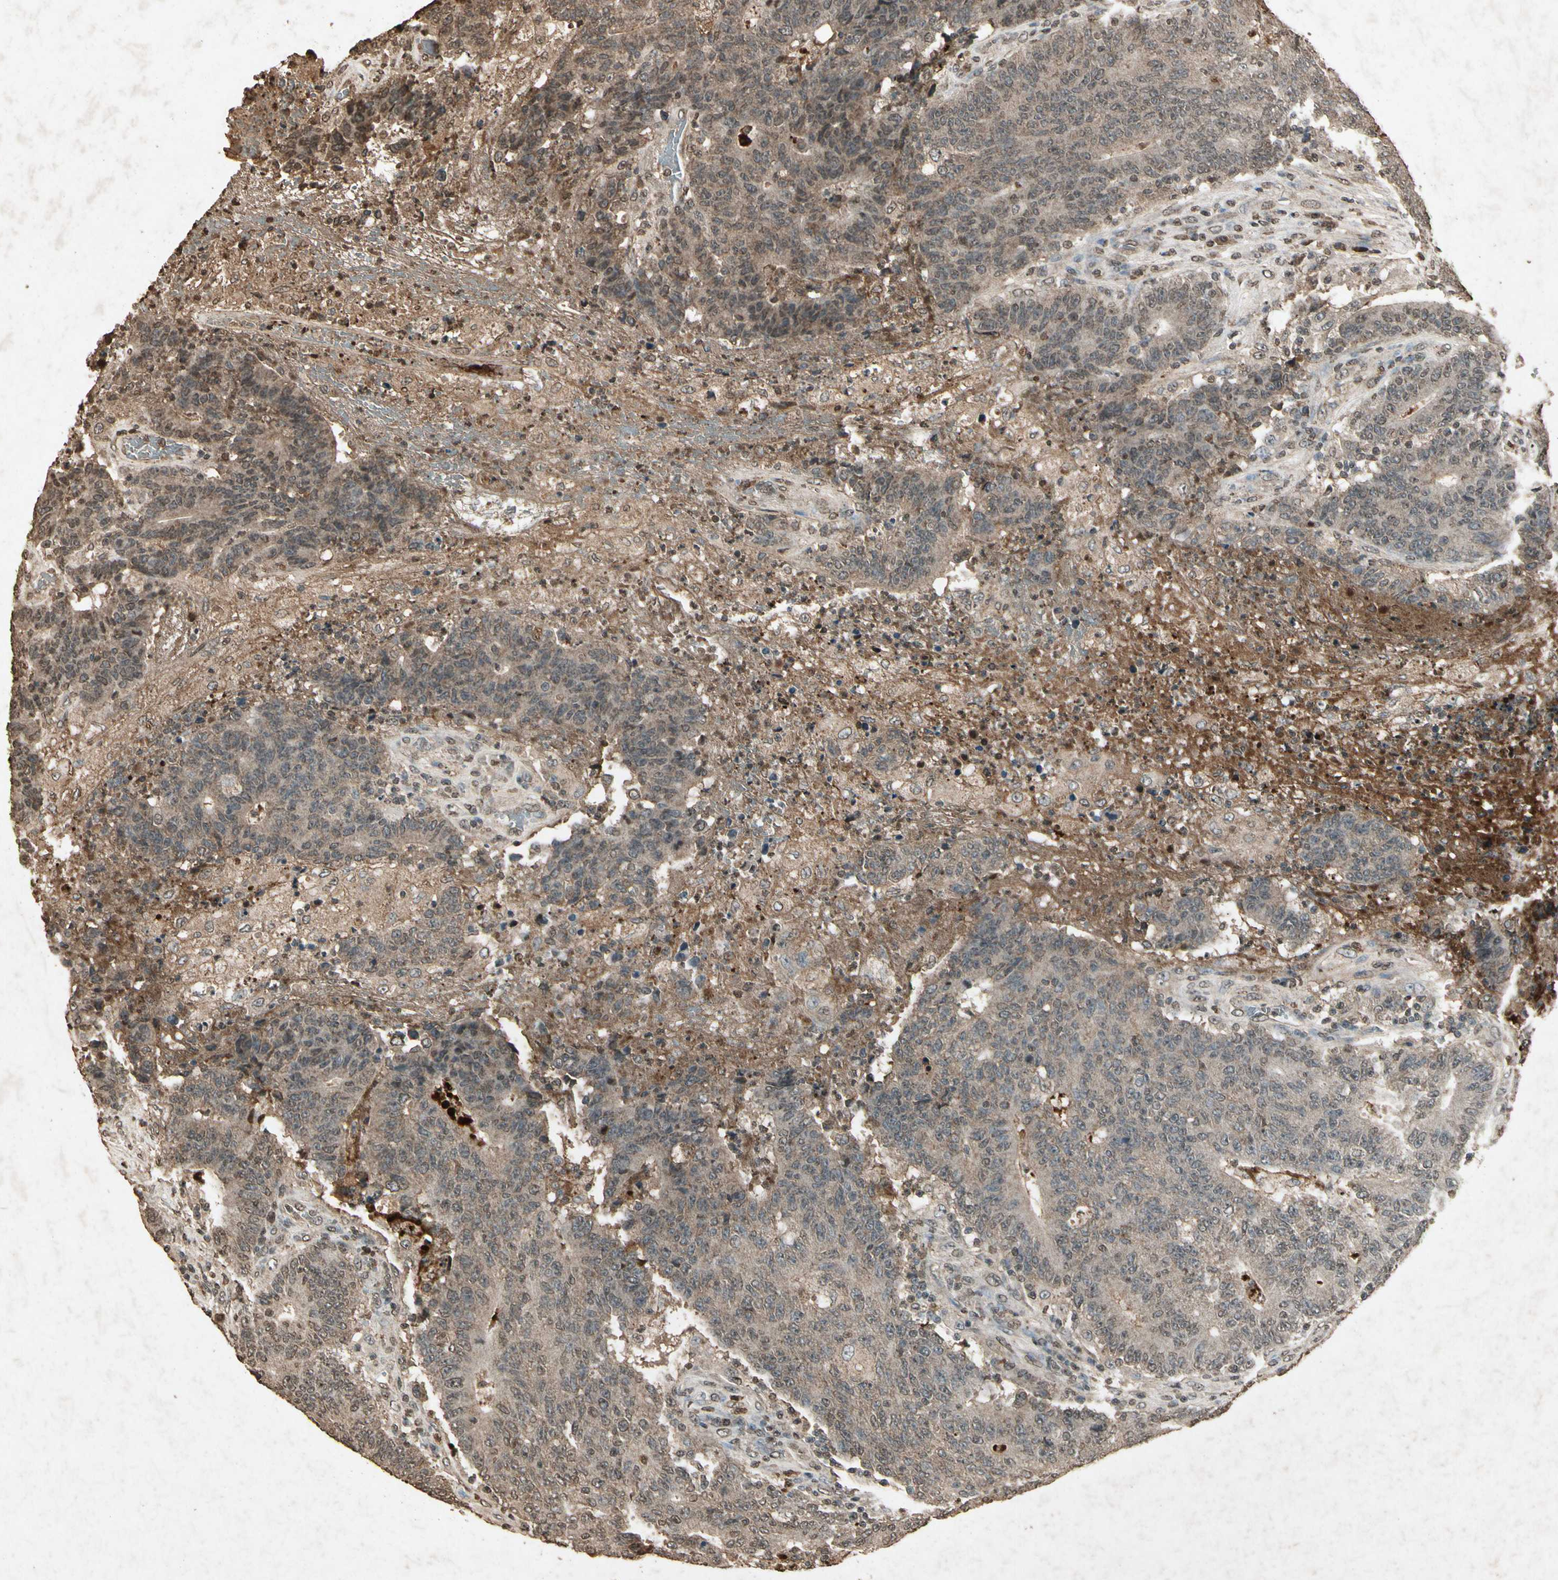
{"staining": {"intensity": "moderate", "quantity": "25%-75%", "location": "cytoplasmic/membranous,nuclear"}, "tissue": "colorectal cancer", "cell_type": "Tumor cells", "image_type": "cancer", "snomed": [{"axis": "morphology", "description": "Normal tissue, NOS"}, {"axis": "morphology", "description": "Adenocarcinoma, NOS"}, {"axis": "topography", "description": "Colon"}], "caption": "Human colorectal cancer stained with a brown dye exhibits moderate cytoplasmic/membranous and nuclear positive staining in about 25%-75% of tumor cells.", "gene": "GC", "patient": {"sex": "female", "age": 75}}